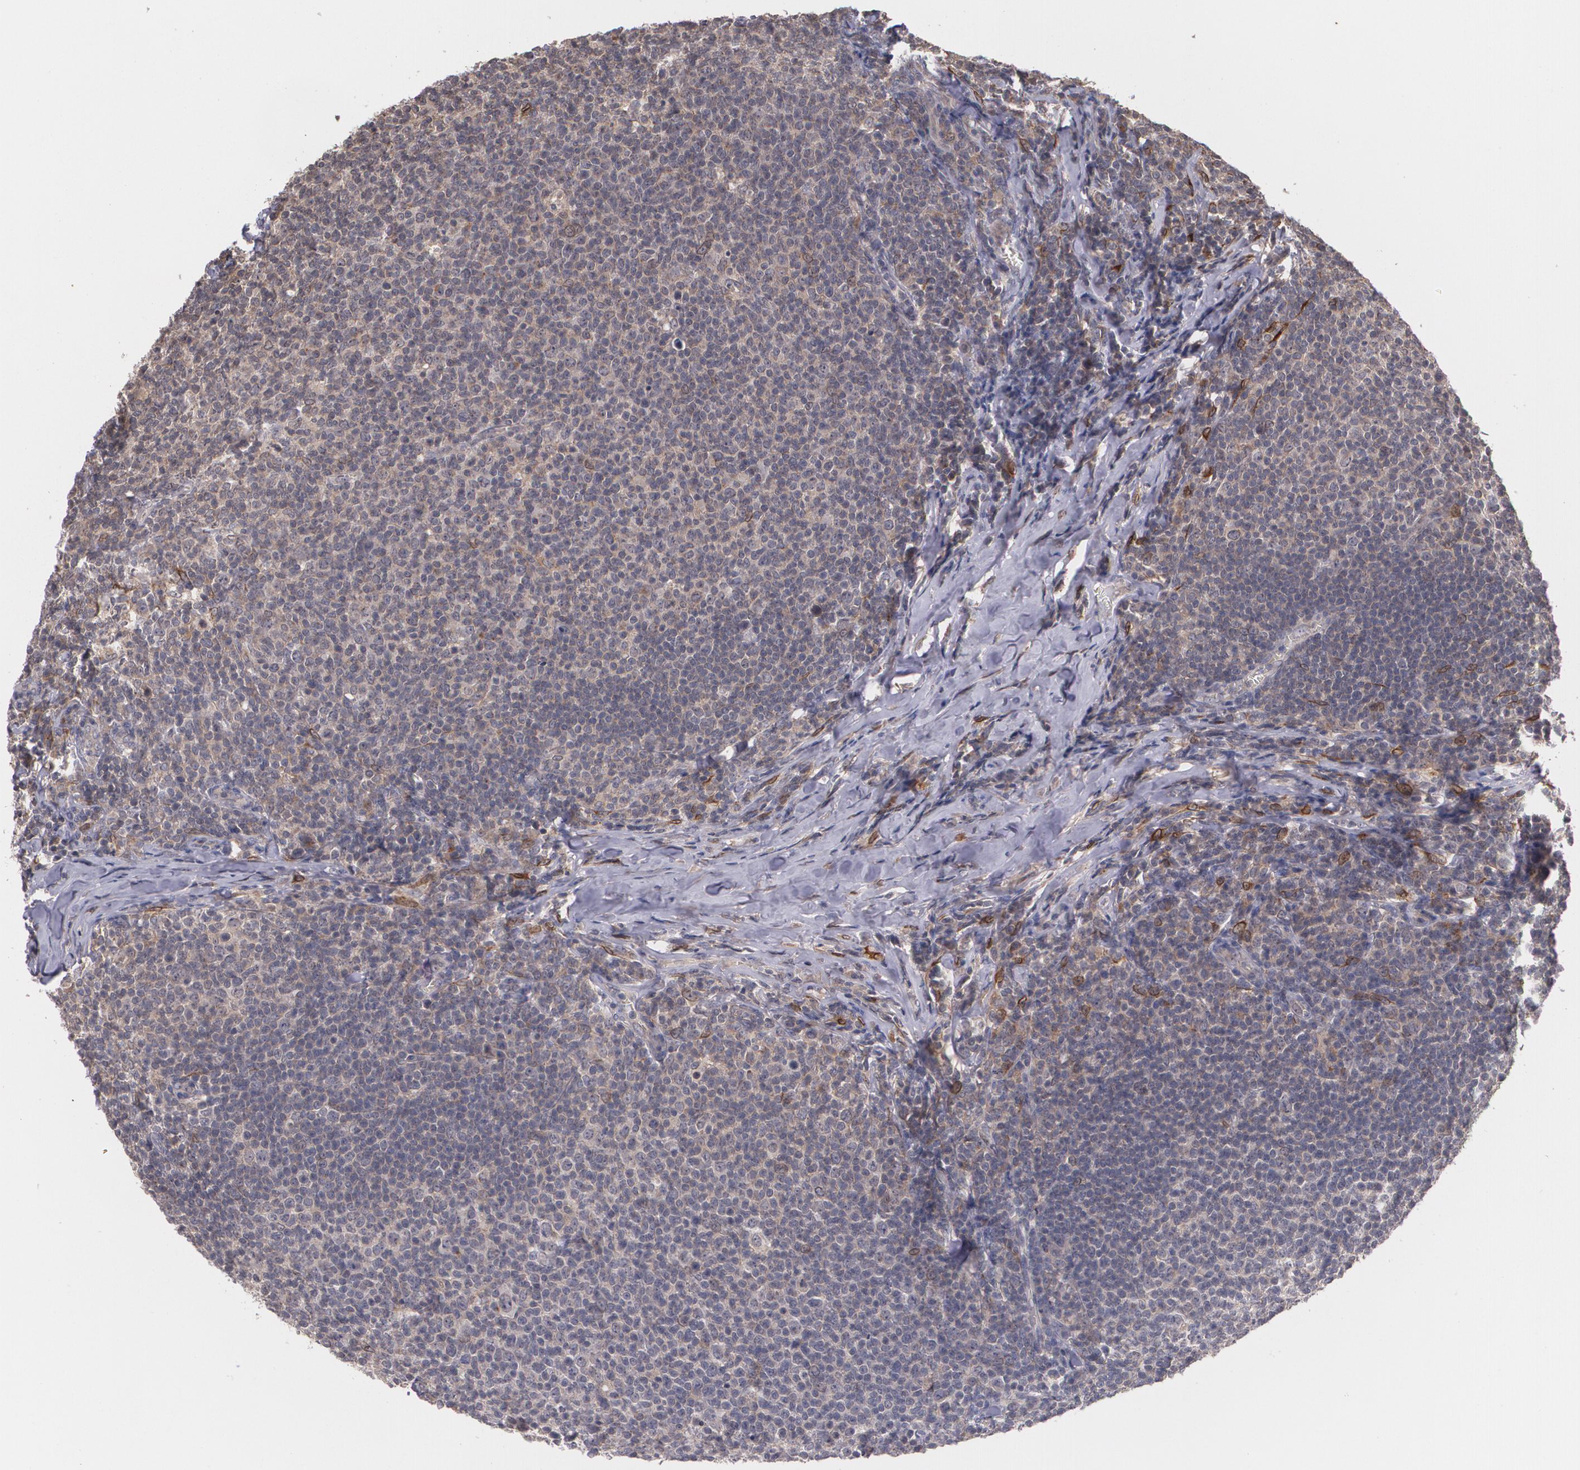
{"staining": {"intensity": "weak", "quantity": "25%-75%", "location": "cytoplasmic/membranous"}, "tissue": "lymphoma", "cell_type": "Tumor cells", "image_type": "cancer", "snomed": [{"axis": "morphology", "description": "Malignant lymphoma, non-Hodgkin's type, Low grade"}, {"axis": "topography", "description": "Lymph node"}], "caption": "The histopathology image displays immunohistochemical staining of low-grade malignant lymphoma, non-Hodgkin's type. There is weak cytoplasmic/membranous positivity is seen in about 25%-75% of tumor cells.", "gene": "IFNGR2", "patient": {"sex": "male", "age": 74}}